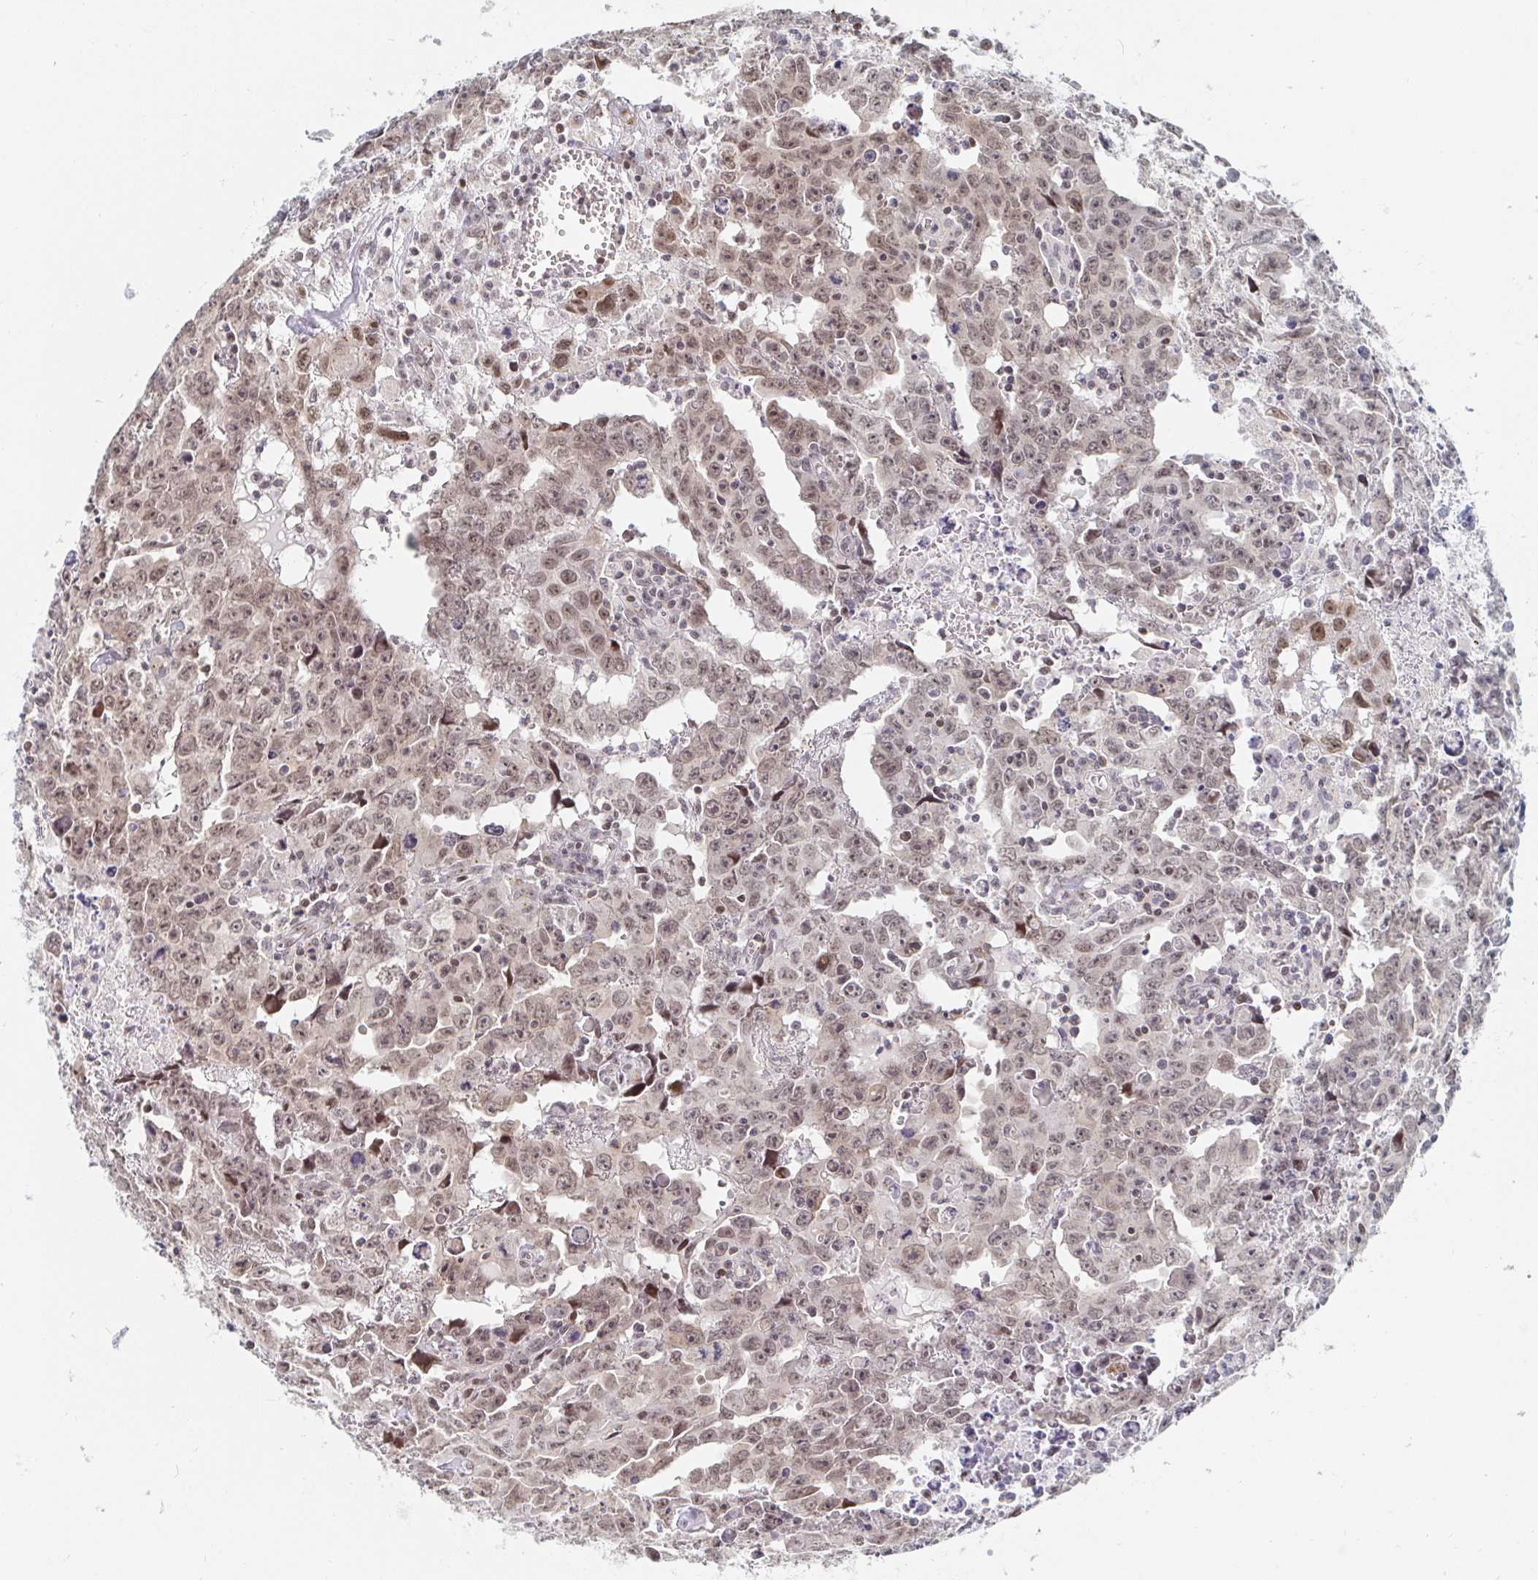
{"staining": {"intensity": "moderate", "quantity": ">75%", "location": "nuclear"}, "tissue": "testis cancer", "cell_type": "Tumor cells", "image_type": "cancer", "snomed": [{"axis": "morphology", "description": "Carcinoma, Embryonal, NOS"}, {"axis": "topography", "description": "Testis"}], "caption": "Immunohistochemical staining of testis cancer exhibits medium levels of moderate nuclear positivity in approximately >75% of tumor cells.", "gene": "CHD2", "patient": {"sex": "male", "age": 22}}